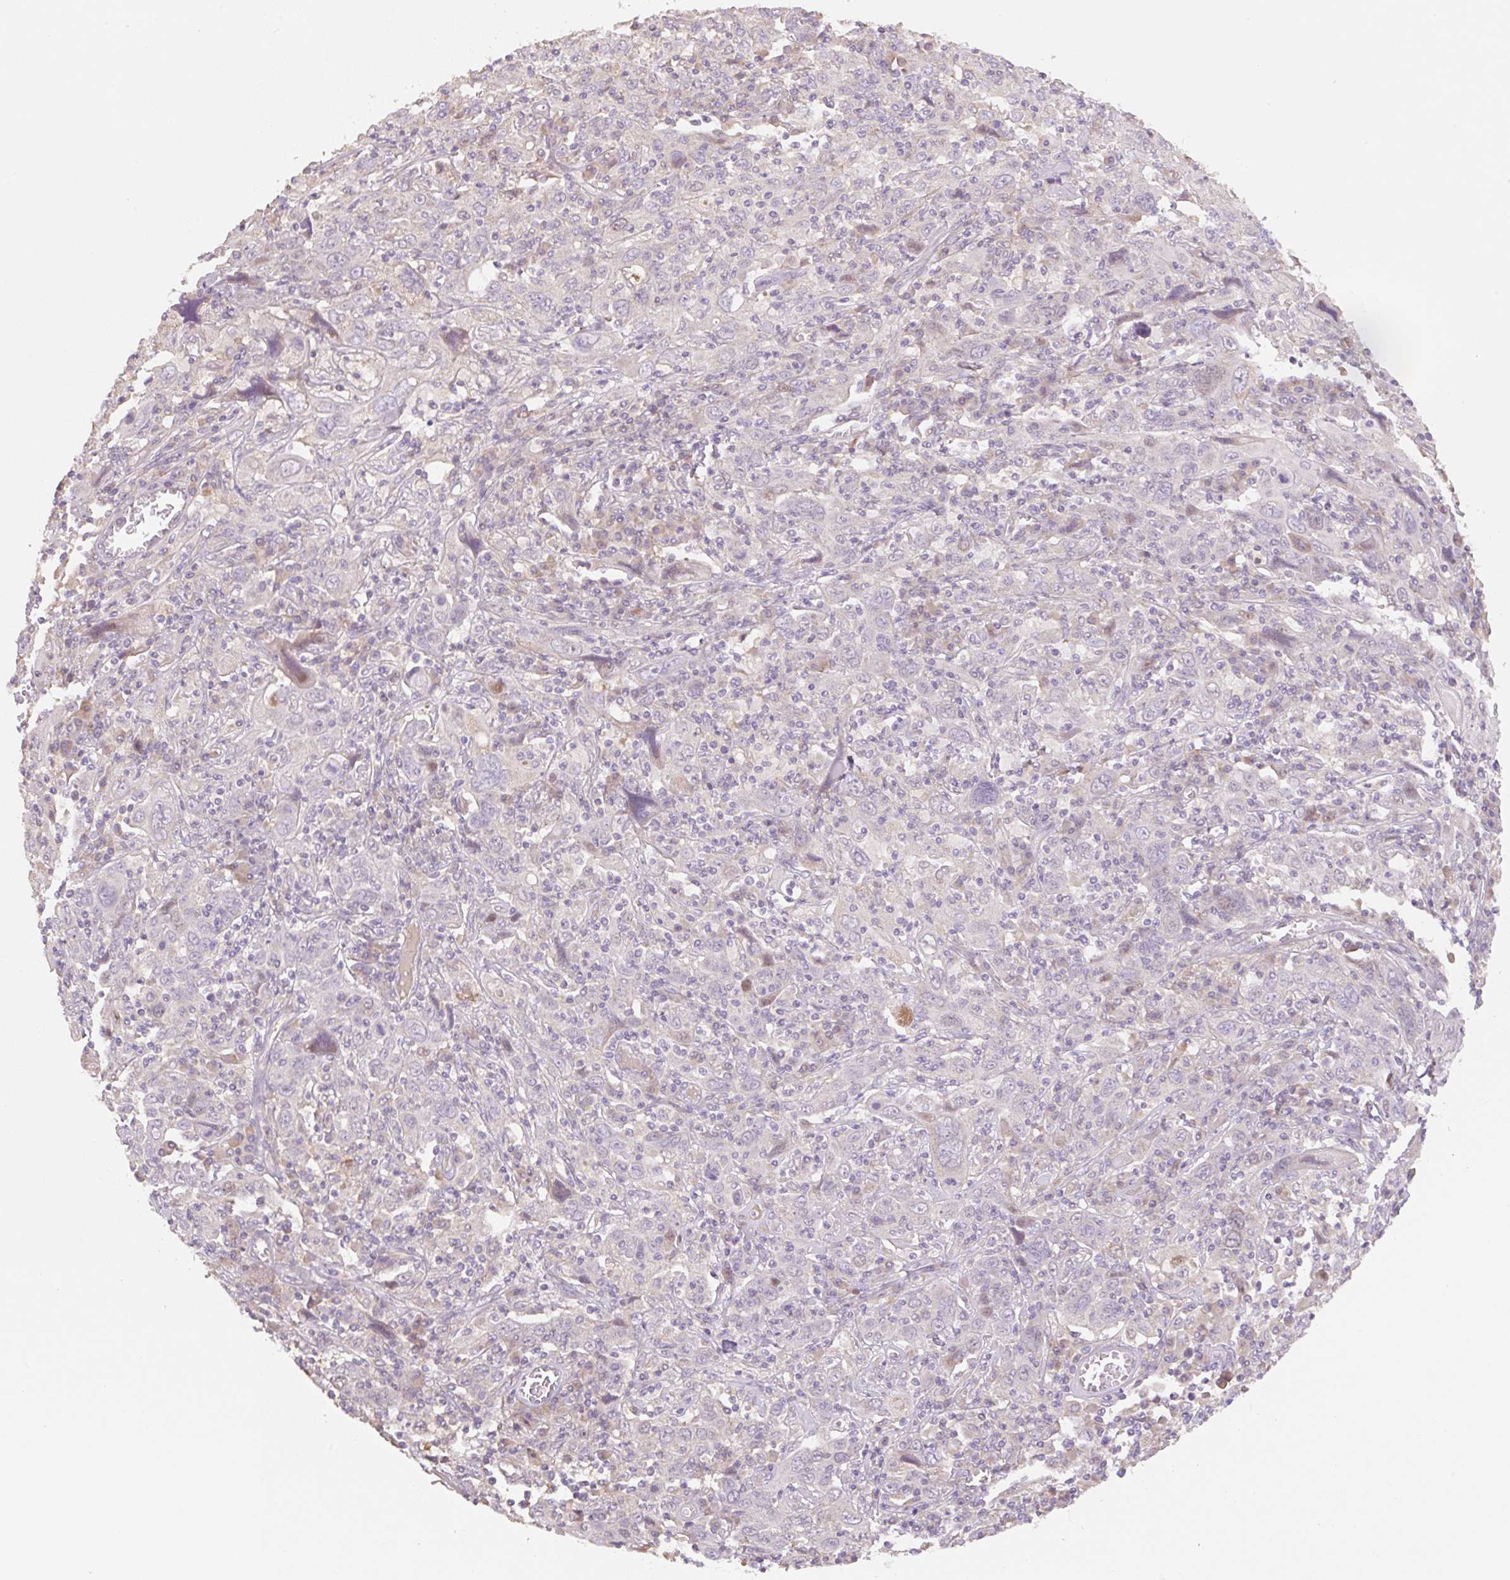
{"staining": {"intensity": "negative", "quantity": "none", "location": "none"}, "tissue": "cervical cancer", "cell_type": "Tumor cells", "image_type": "cancer", "snomed": [{"axis": "morphology", "description": "Squamous cell carcinoma, NOS"}, {"axis": "topography", "description": "Cervix"}], "caption": "Cervical squamous cell carcinoma stained for a protein using IHC reveals no expression tumor cells.", "gene": "MIA2", "patient": {"sex": "female", "age": 46}}